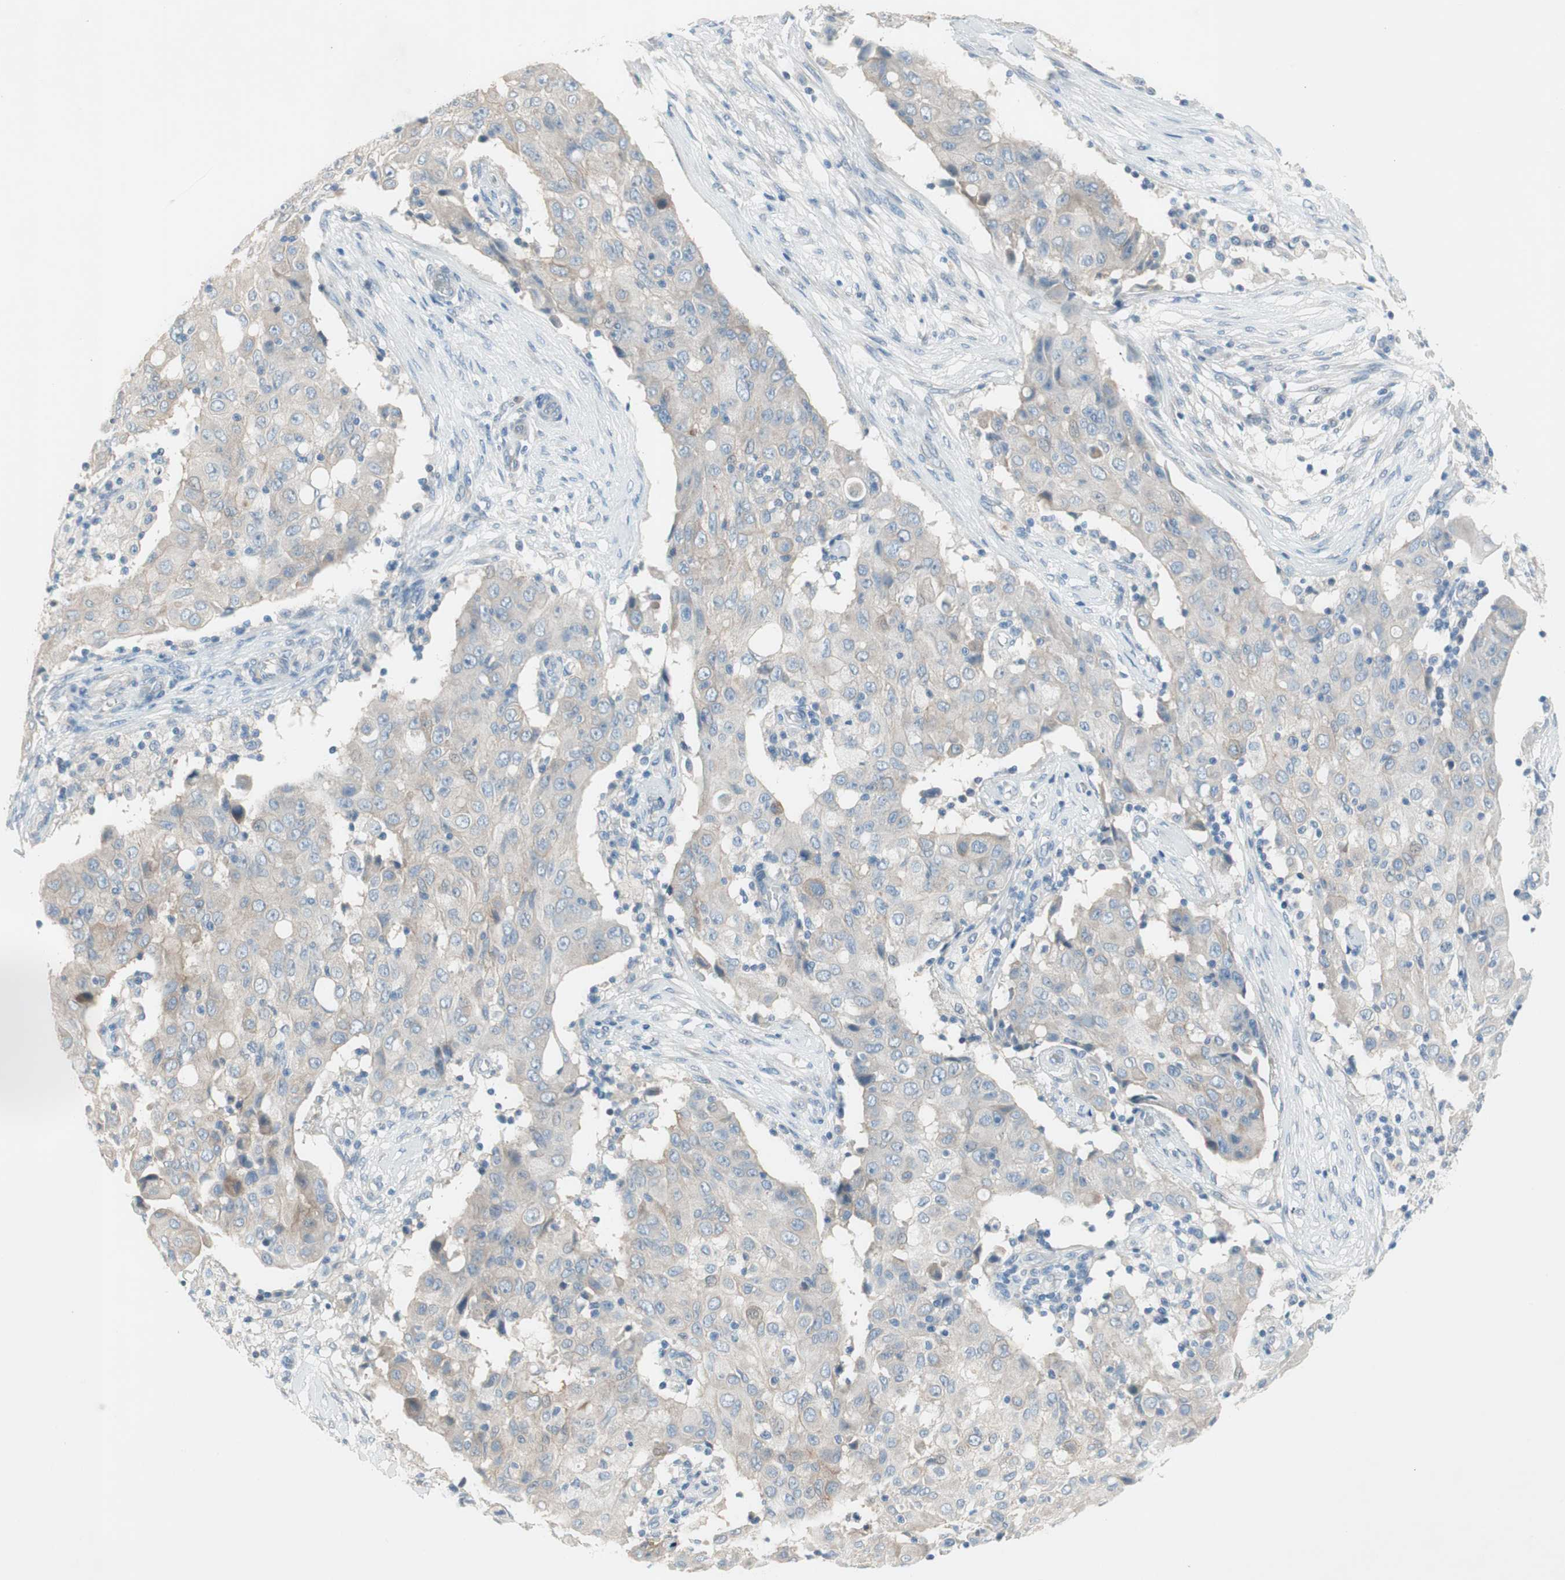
{"staining": {"intensity": "negative", "quantity": "none", "location": "none"}, "tissue": "ovarian cancer", "cell_type": "Tumor cells", "image_type": "cancer", "snomed": [{"axis": "morphology", "description": "Carcinoma, endometroid"}, {"axis": "topography", "description": "Ovary"}], "caption": "DAB immunohistochemical staining of human ovarian cancer (endometroid carcinoma) exhibits no significant staining in tumor cells.", "gene": "PRRG4", "patient": {"sex": "female", "age": 42}}